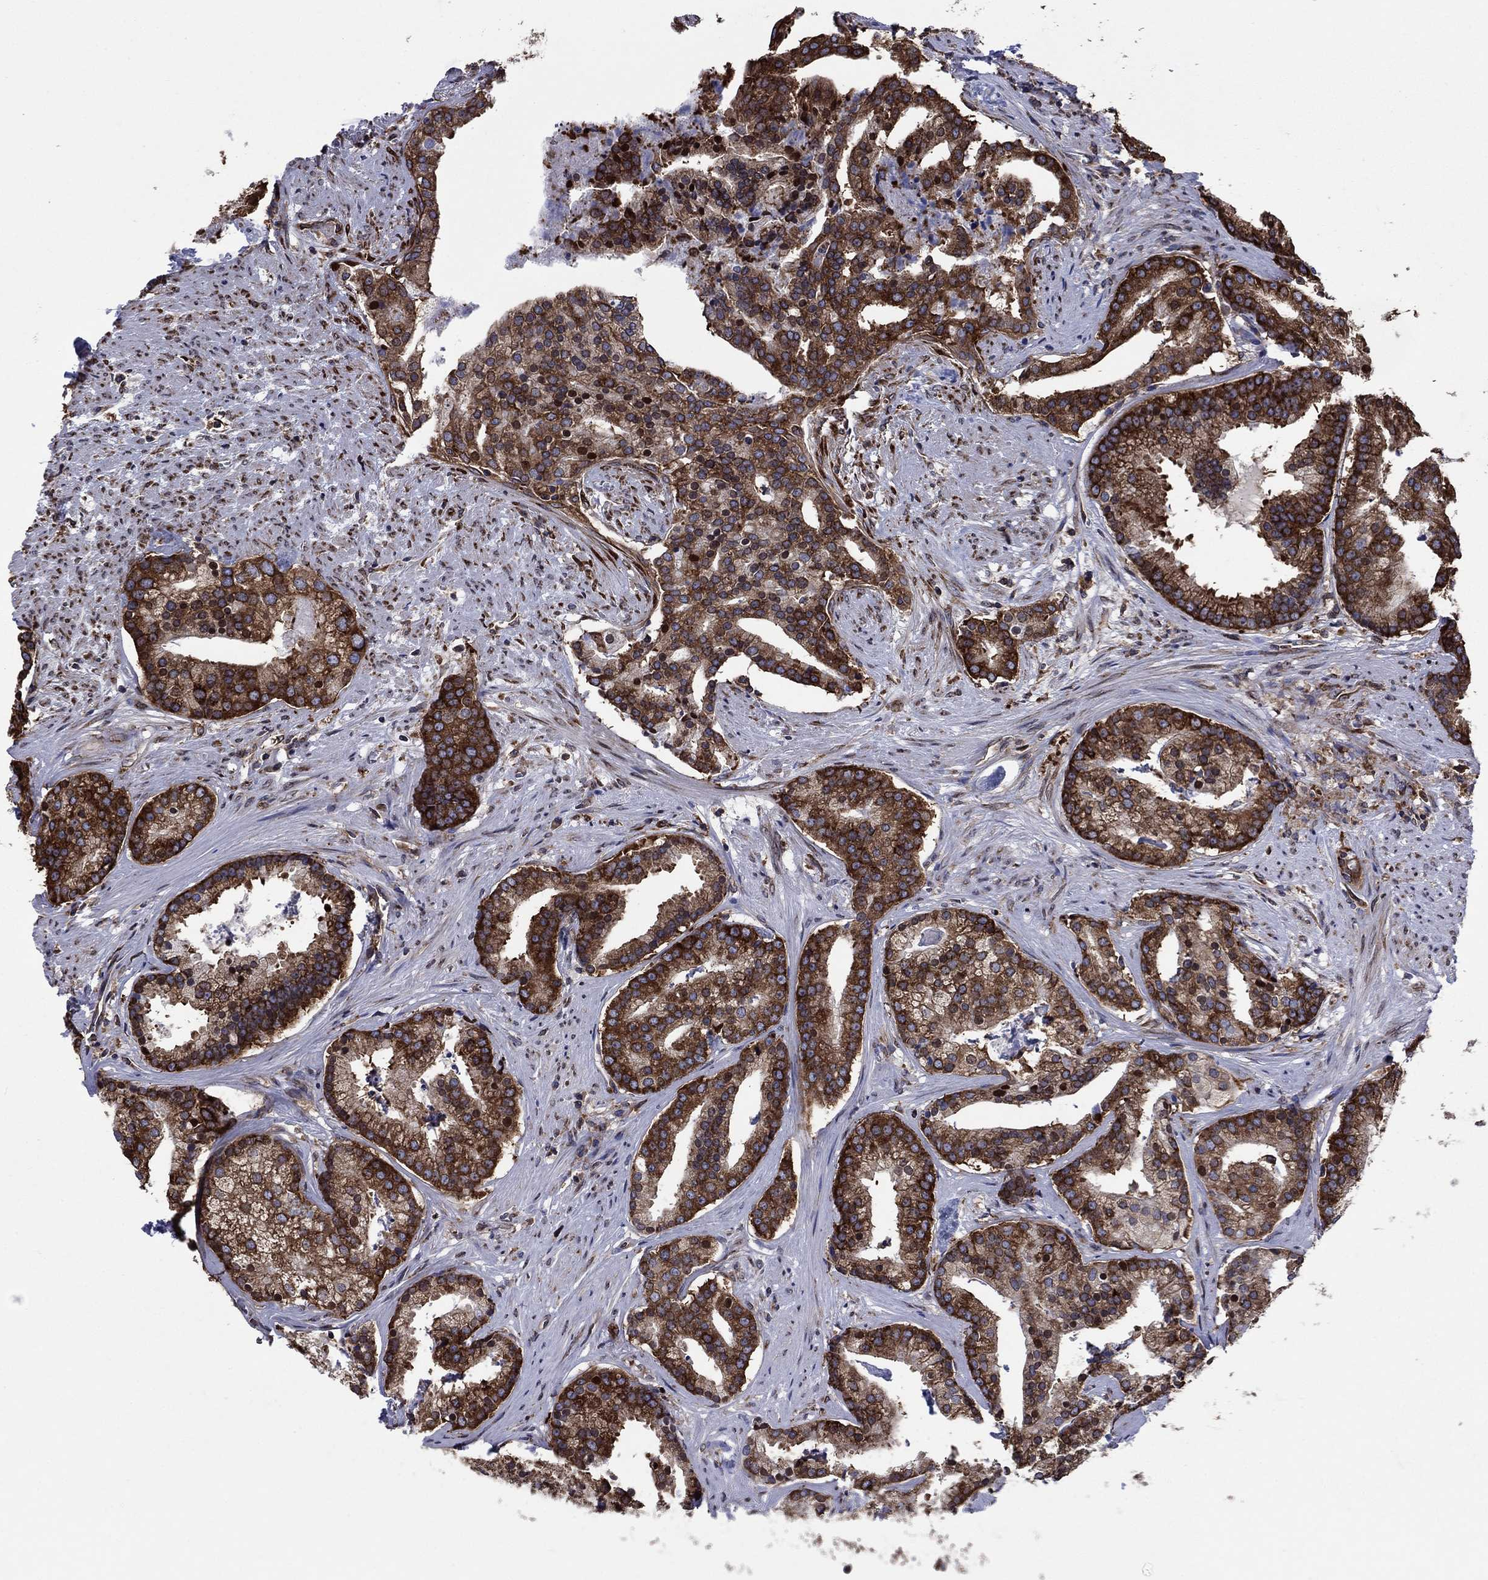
{"staining": {"intensity": "strong", "quantity": ">75%", "location": "cytoplasmic/membranous"}, "tissue": "prostate cancer", "cell_type": "Tumor cells", "image_type": "cancer", "snomed": [{"axis": "morphology", "description": "Adenocarcinoma, NOS"}, {"axis": "topography", "description": "Prostate and seminal vesicle, NOS"}, {"axis": "topography", "description": "Prostate"}], "caption": "Prostate cancer stained with a protein marker shows strong staining in tumor cells.", "gene": "YBX1", "patient": {"sex": "male", "age": 44}}